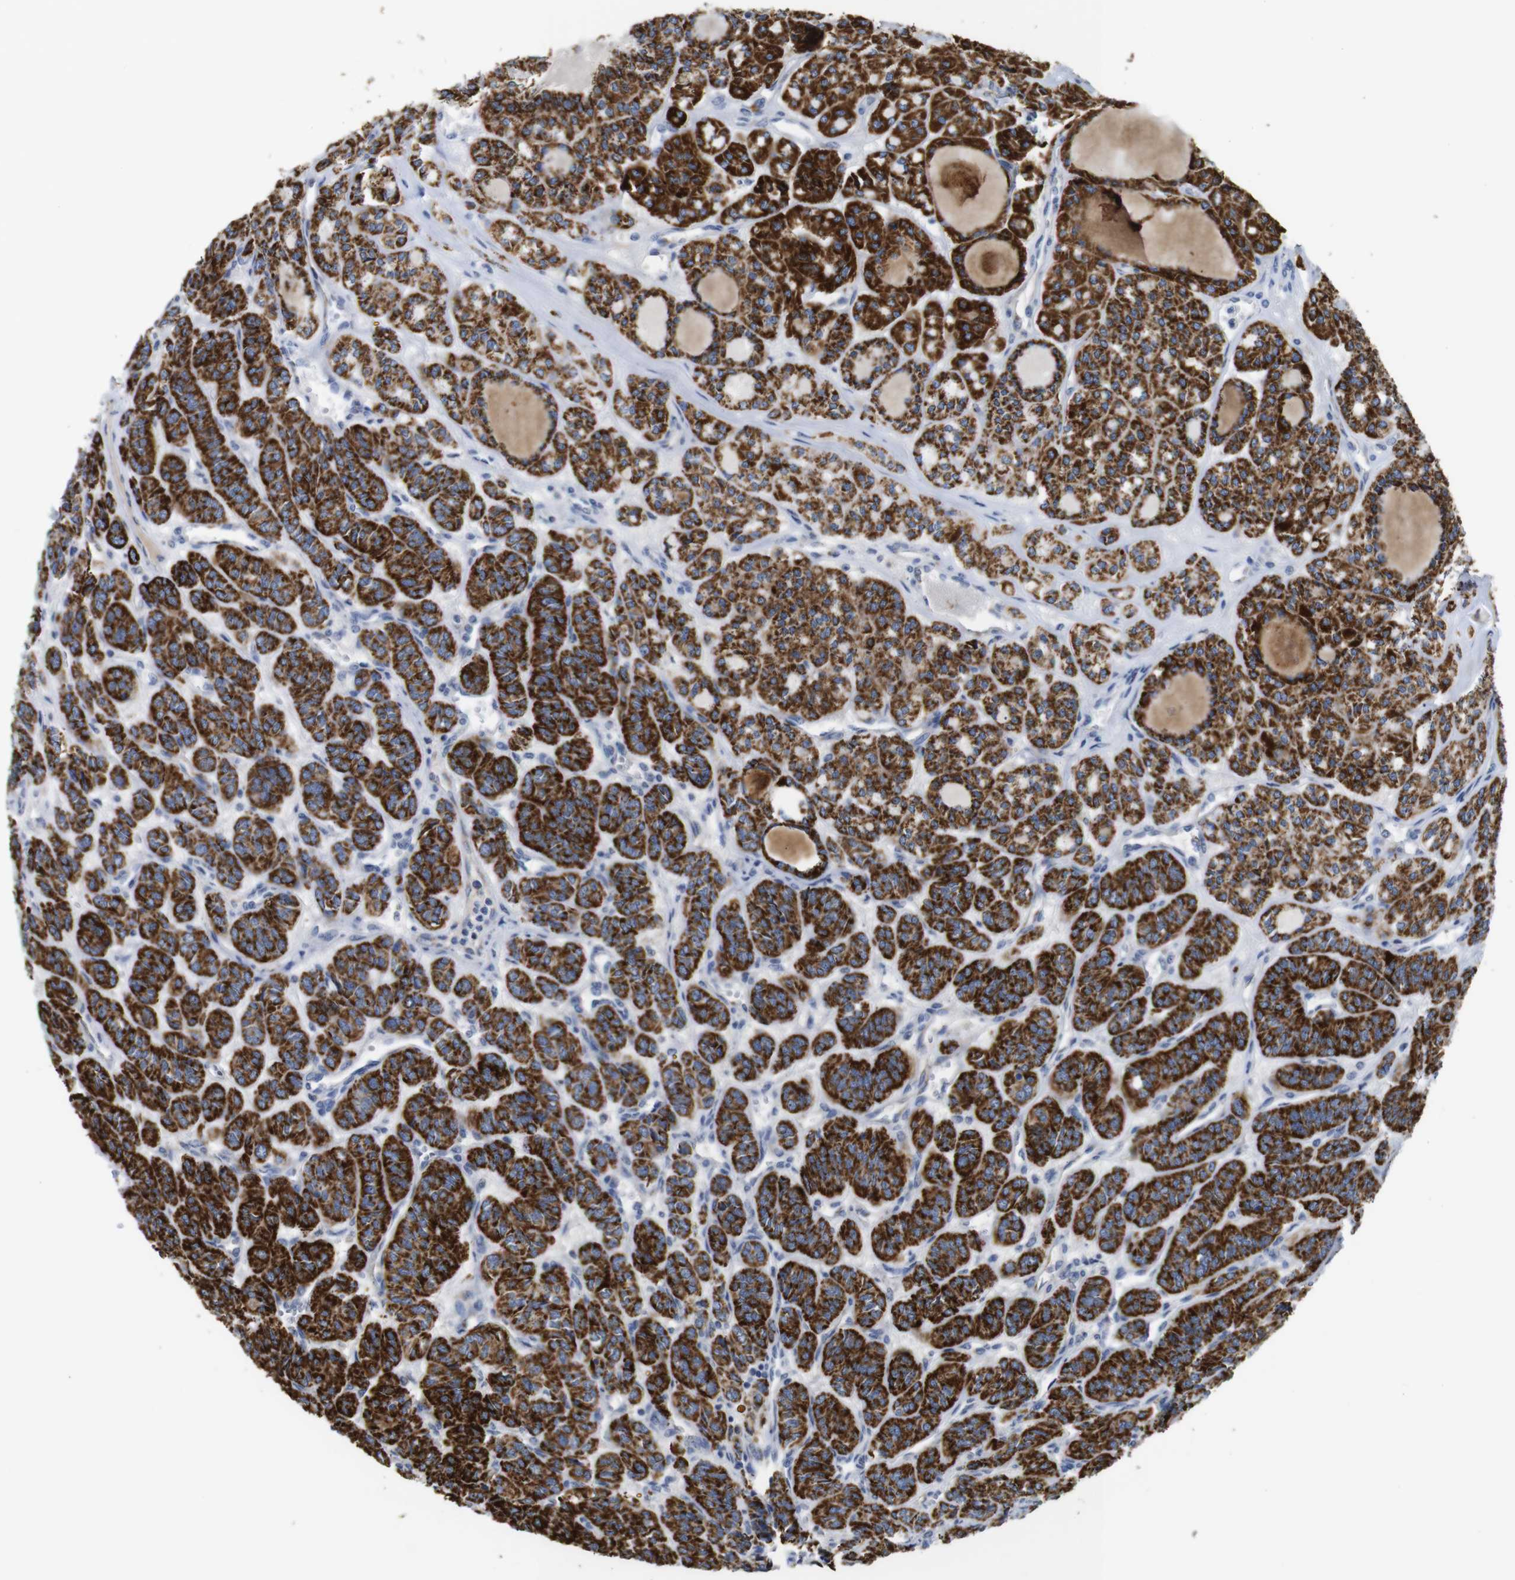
{"staining": {"intensity": "strong", "quantity": ">75%", "location": "cytoplasmic/membranous"}, "tissue": "thyroid cancer", "cell_type": "Tumor cells", "image_type": "cancer", "snomed": [{"axis": "morphology", "description": "Follicular adenoma carcinoma, NOS"}, {"axis": "topography", "description": "Thyroid gland"}], "caption": "IHC (DAB (3,3'-diaminobenzidine)) staining of human thyroid cancer shows strong cytoplasmic/membranous protein expression in about >75% of tumor cells.", "gene": "MAOA", "patient": {"sex": "female", "age": 71}}